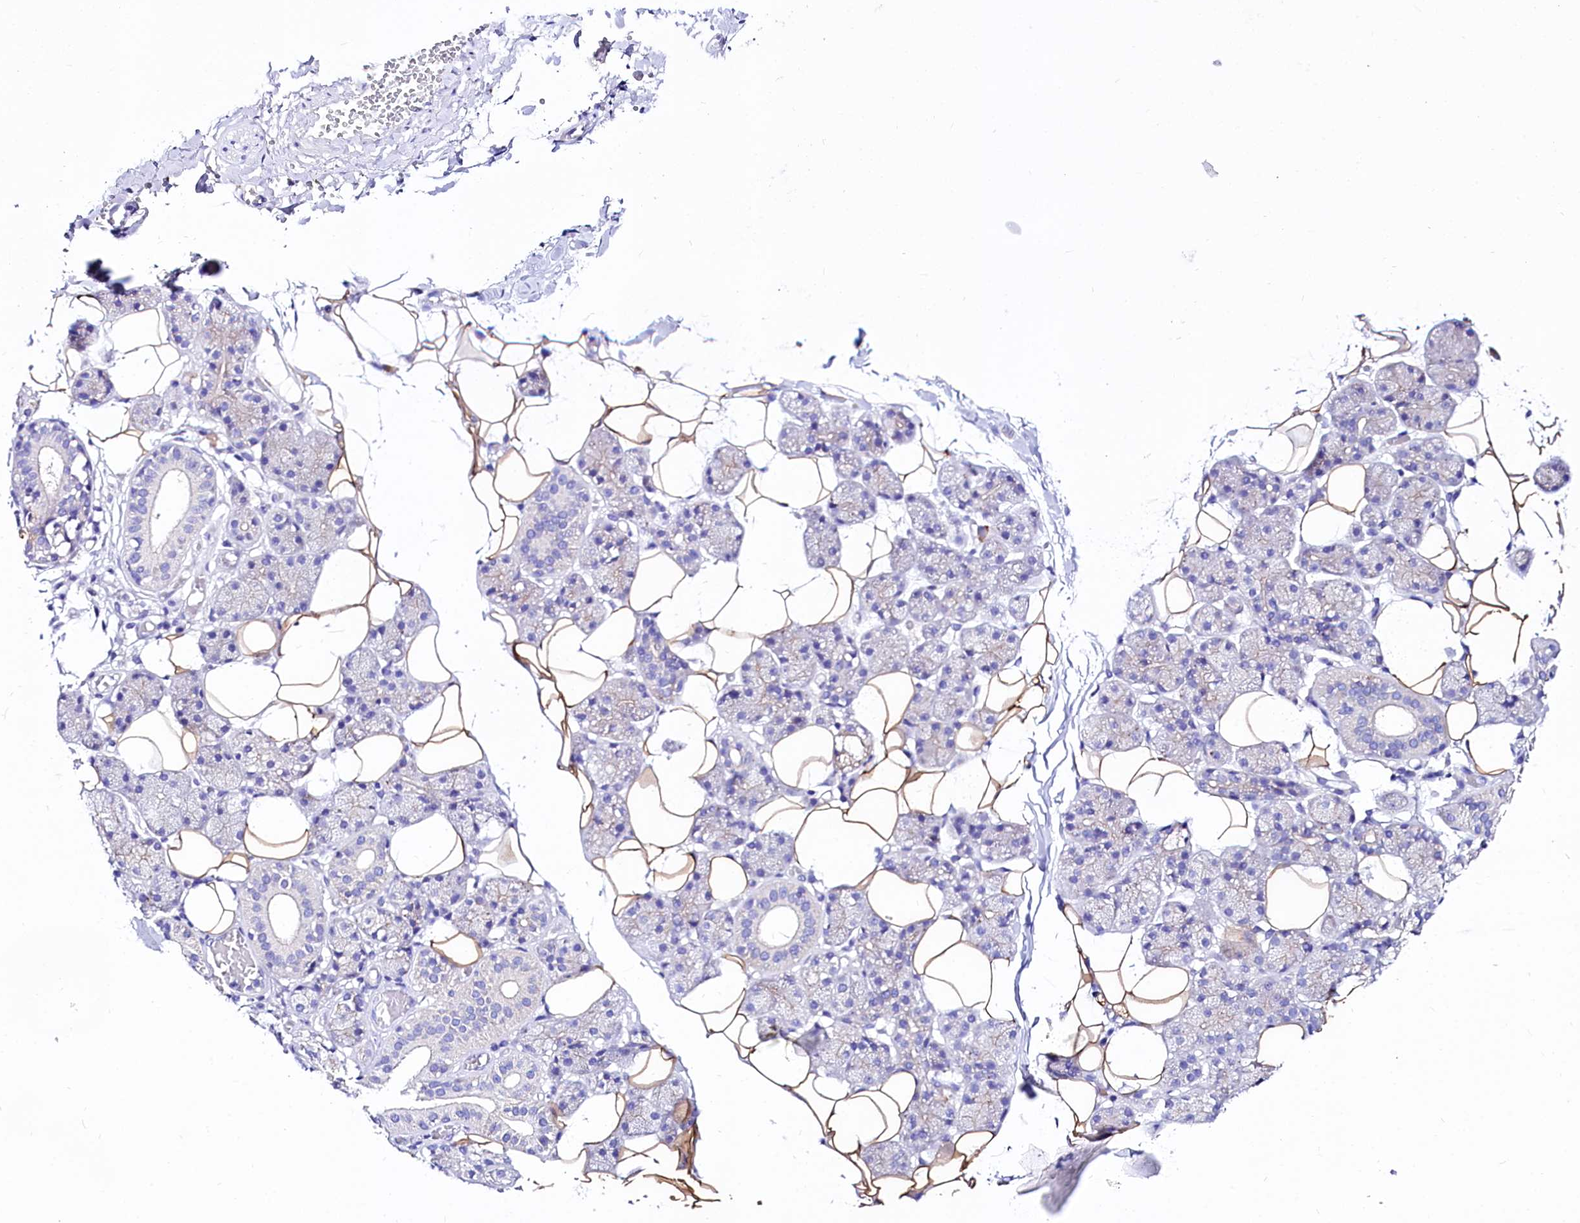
{"staining": {"intensity": "negative", "quantity": "none", "location": "none"}, "tissue": "salivary gland", "cell_type": "Glandular cells", "image_type": "normal", "snomed": [{"axis": "morphology", "description": "Normal tissue, NOS"}, {"axis": "topography", "description": "Salivary gland"}], "caption": "IHC of normal human salivary gland displays no staining in glandular cells.", "gene": "ABHD5", "patient": {"sex": "female", "age": 33}}